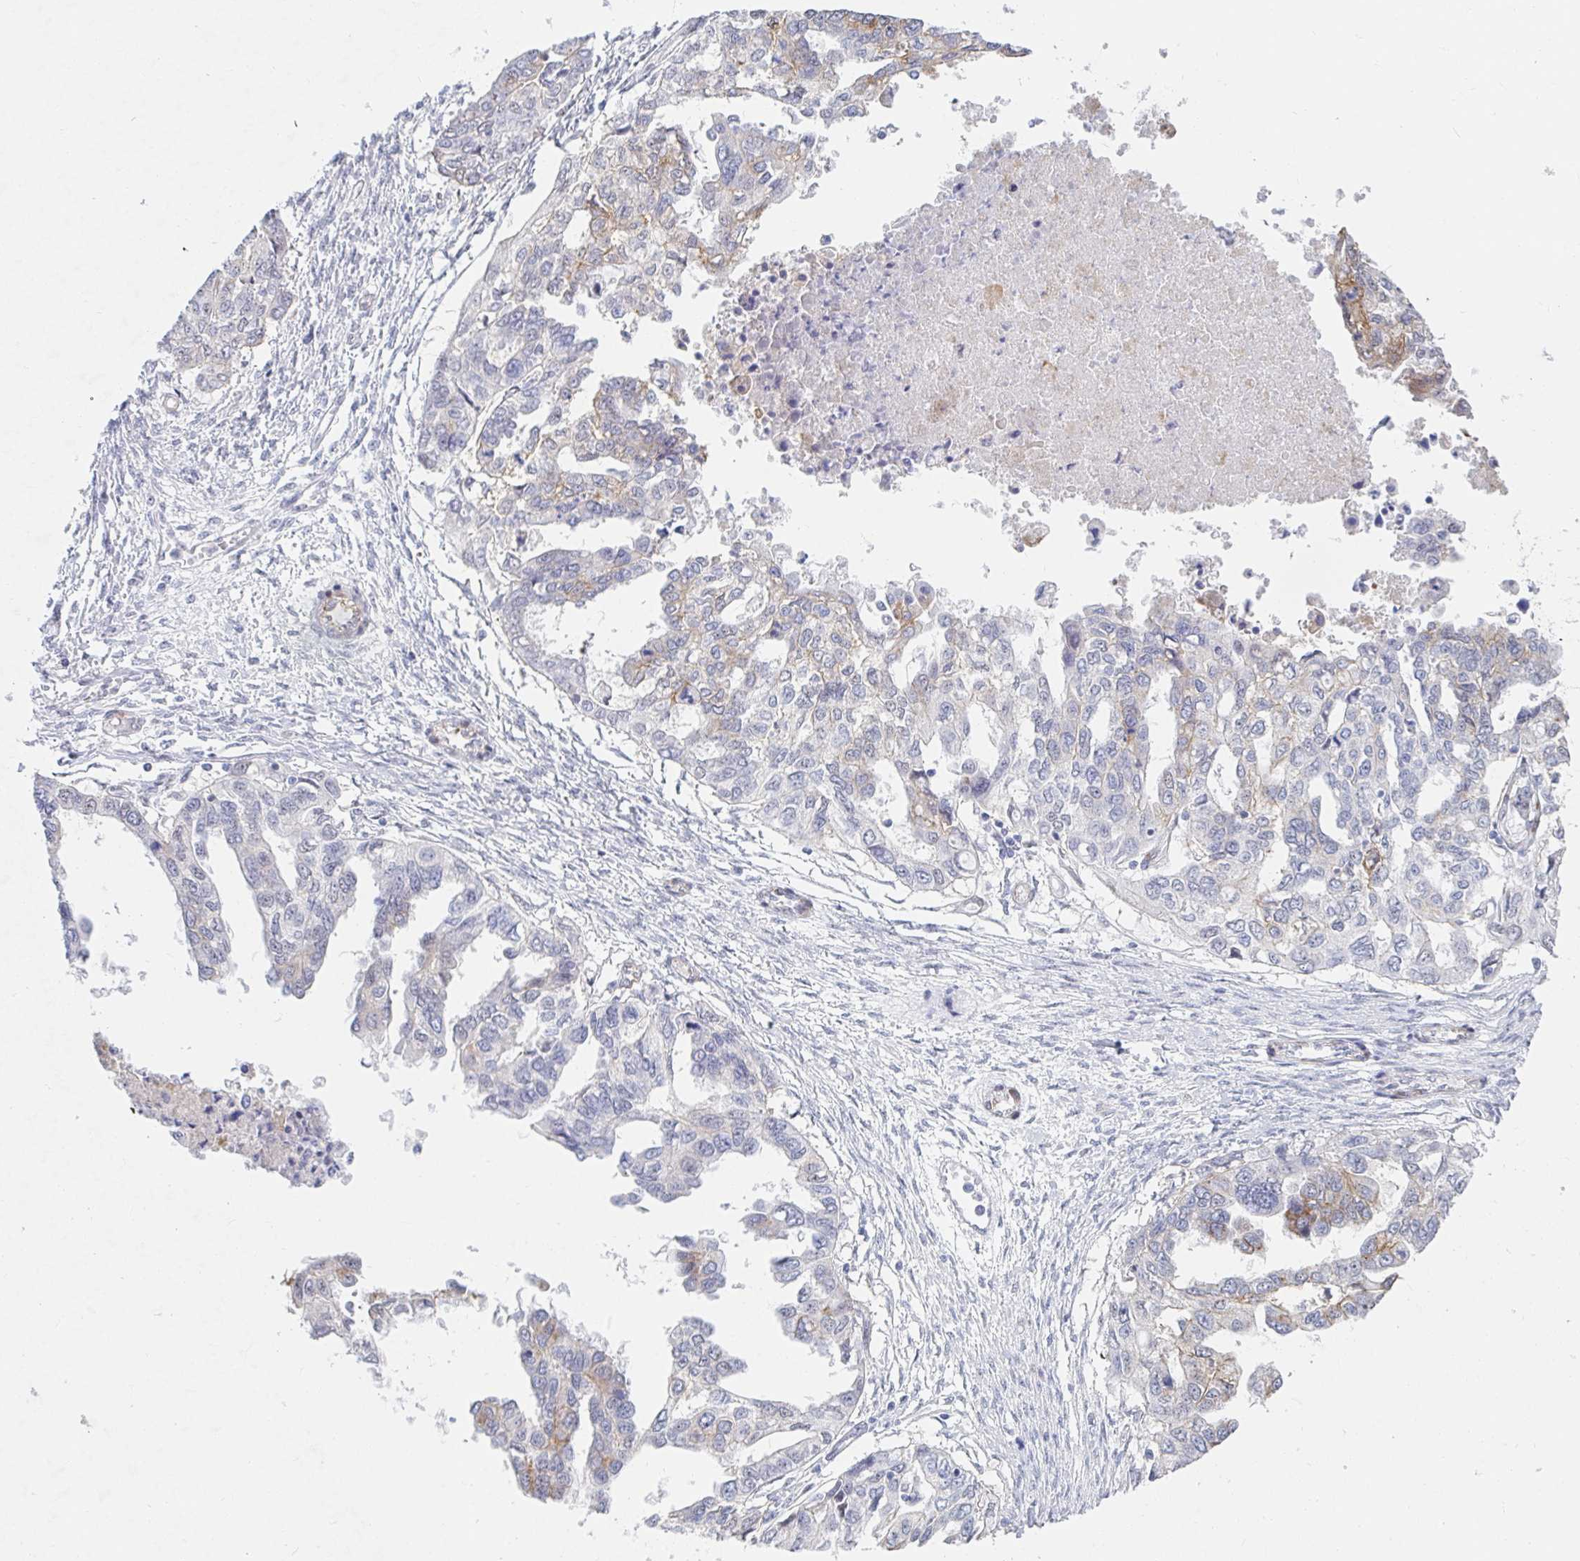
{"staining": {"intensity": "weak", "quantity": "<25%", "location": "cytoplasmic/membranous"}, "tissue": "ovarian cancer", "cell_type": "Tumor cells", "image_type": "cancer", "snomed": [{"axis": "morphology", "description": "Cystadenocarcinoma, serous, NOS"}, {"axis": "topography", "description": "Ovary"}], "caption": "This is an immunohistochemistry (IHC) photomicrograph of ovarian cancer. There is no staining in tumor cells.", "gene": "COL28A1", "patient": {"sex": "female", "age": 53}}